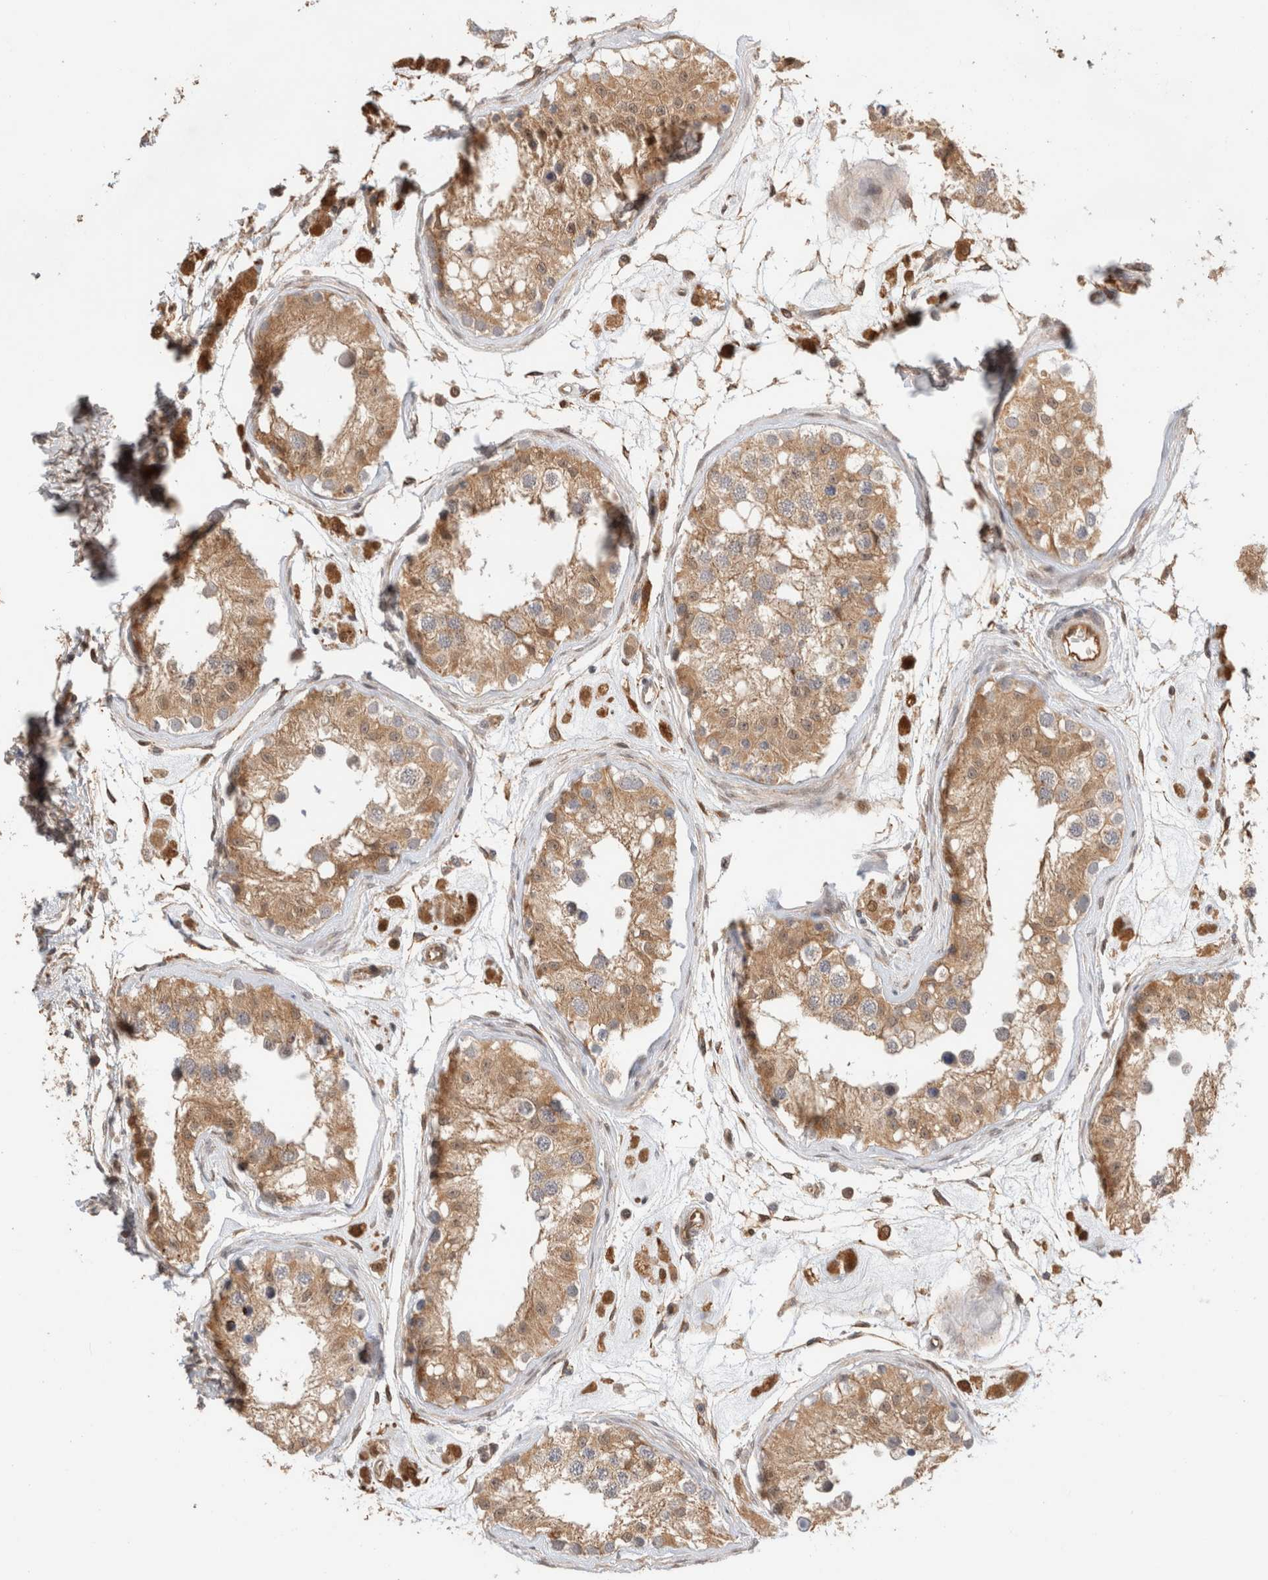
{"staining": {"intensity": "moderate", "quantity": ">75%", "location": "cytoplasmic/membranous"}, "tissue": "testis", "cell_type": "Cells in seminiferous ducts", "image_type": "normal", "snomed": [{"axis": "morphology", "description": "Normal tissue, NOS"}, {"axis": "morphology", "description": "Adenocarcinoma, metastatic, NOS"}, {"axis": "topography", "description": "Testis"}], "caption": "Testis stained with a brown dye reveals moderate cytoplasmic/membranous positive staining in approximately >75% of cells in seminiferous ducts.", "gene": "OTUD6B", "patient": {"sex": "male", "age": 26}}